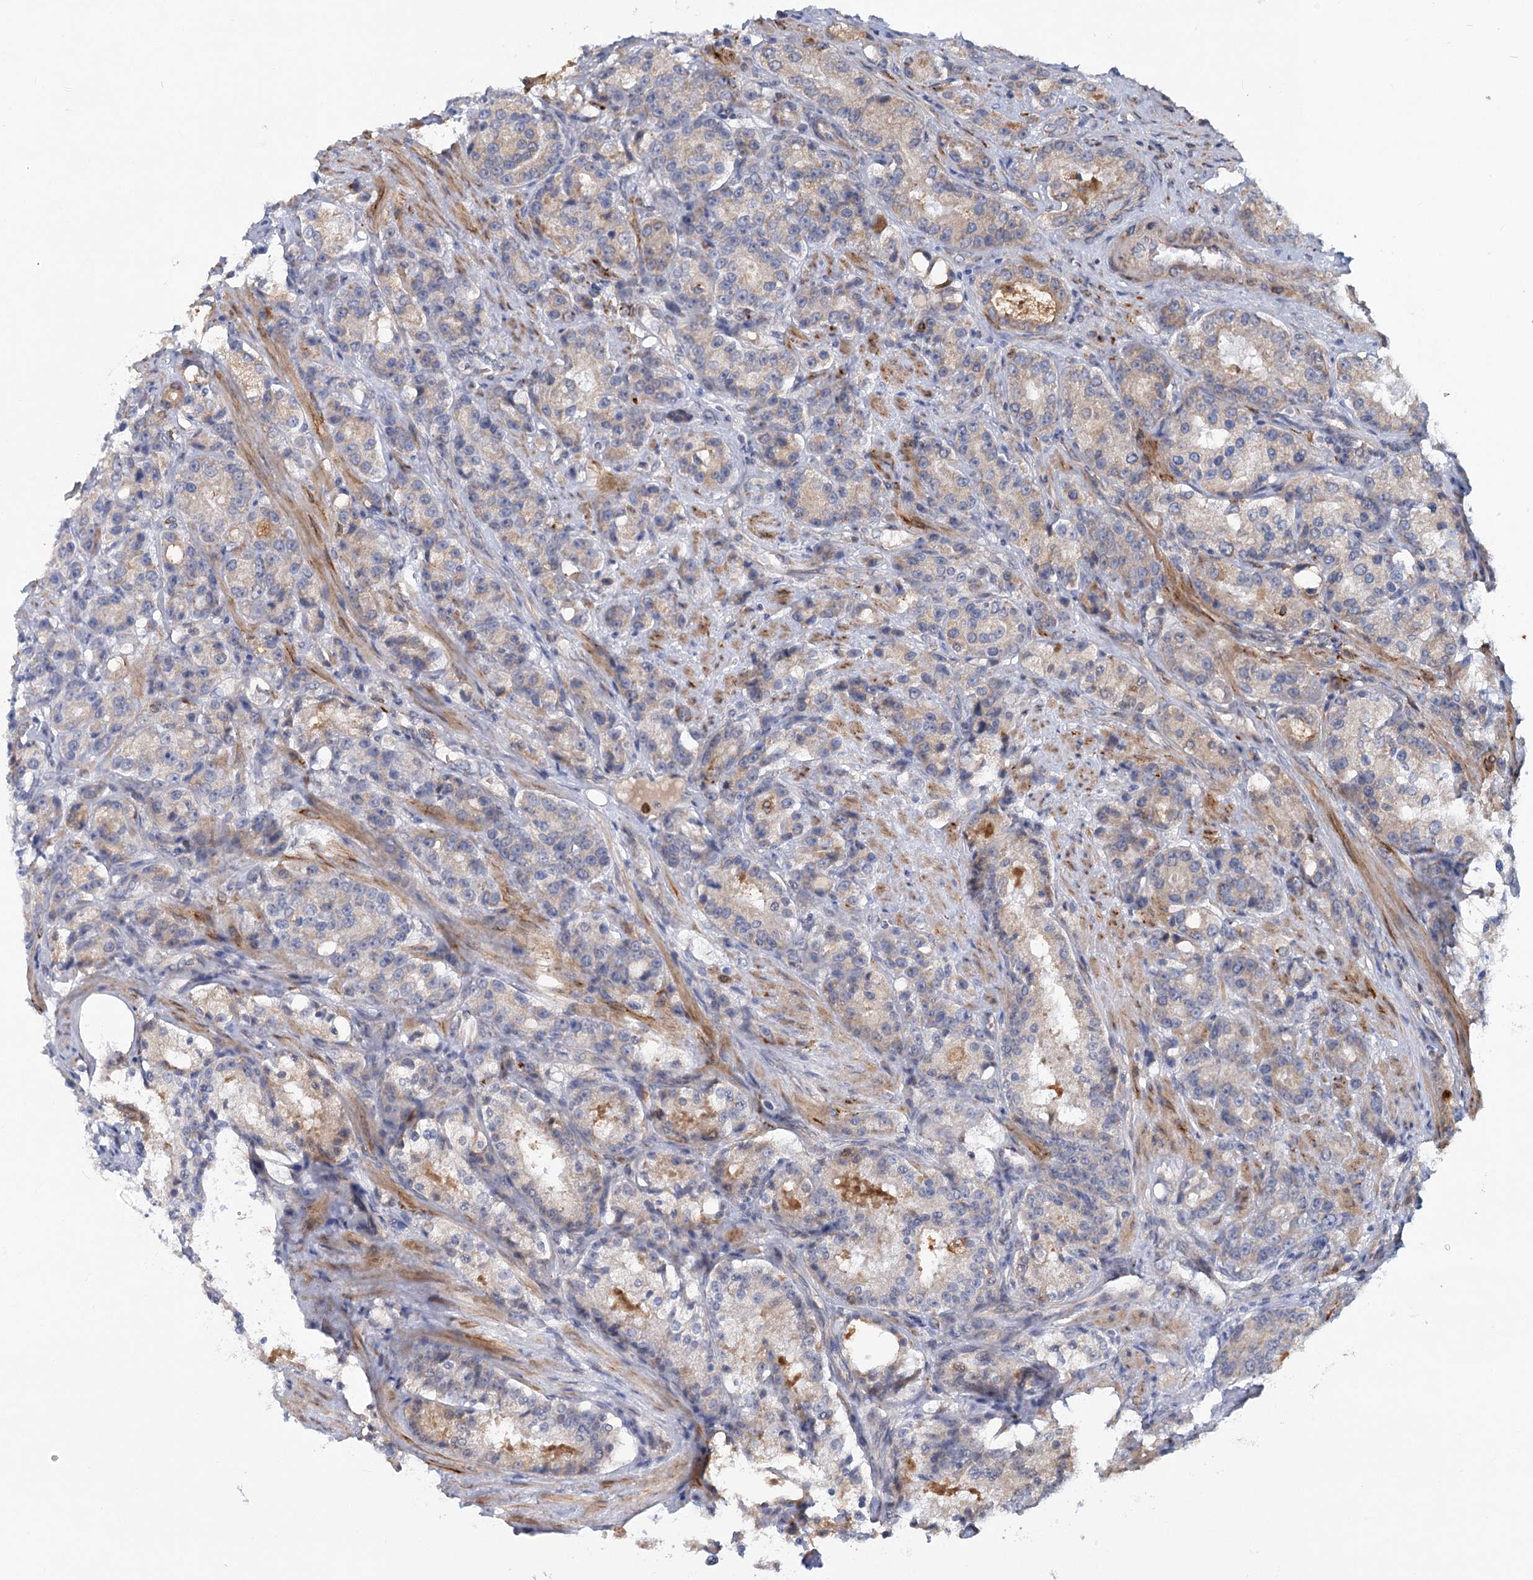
{"staining": {"intensity": "weak", "quantity": "25%-75%", "location": "cytoplasmic/membranous"}, "tissue": "prostate cancer", "cell_type": "Tumor cells", "image_type": "cancer", "snomed": [{"axis": "morphology", "description": "Adenocarcinoma, High grade"}, {"axis": "topography", "description": "Prostate"}], "caption": "A high-resolution micrograph shows immunohistochemistry (IHC) staining of prostate adenocarcinoma (high-grade), which reveals weak cytoplasmic/membranous expression in approximately 25%-75% of tumor cells.", "gene": "CIB4", "patient": {"sex": "male", "age": 60}}